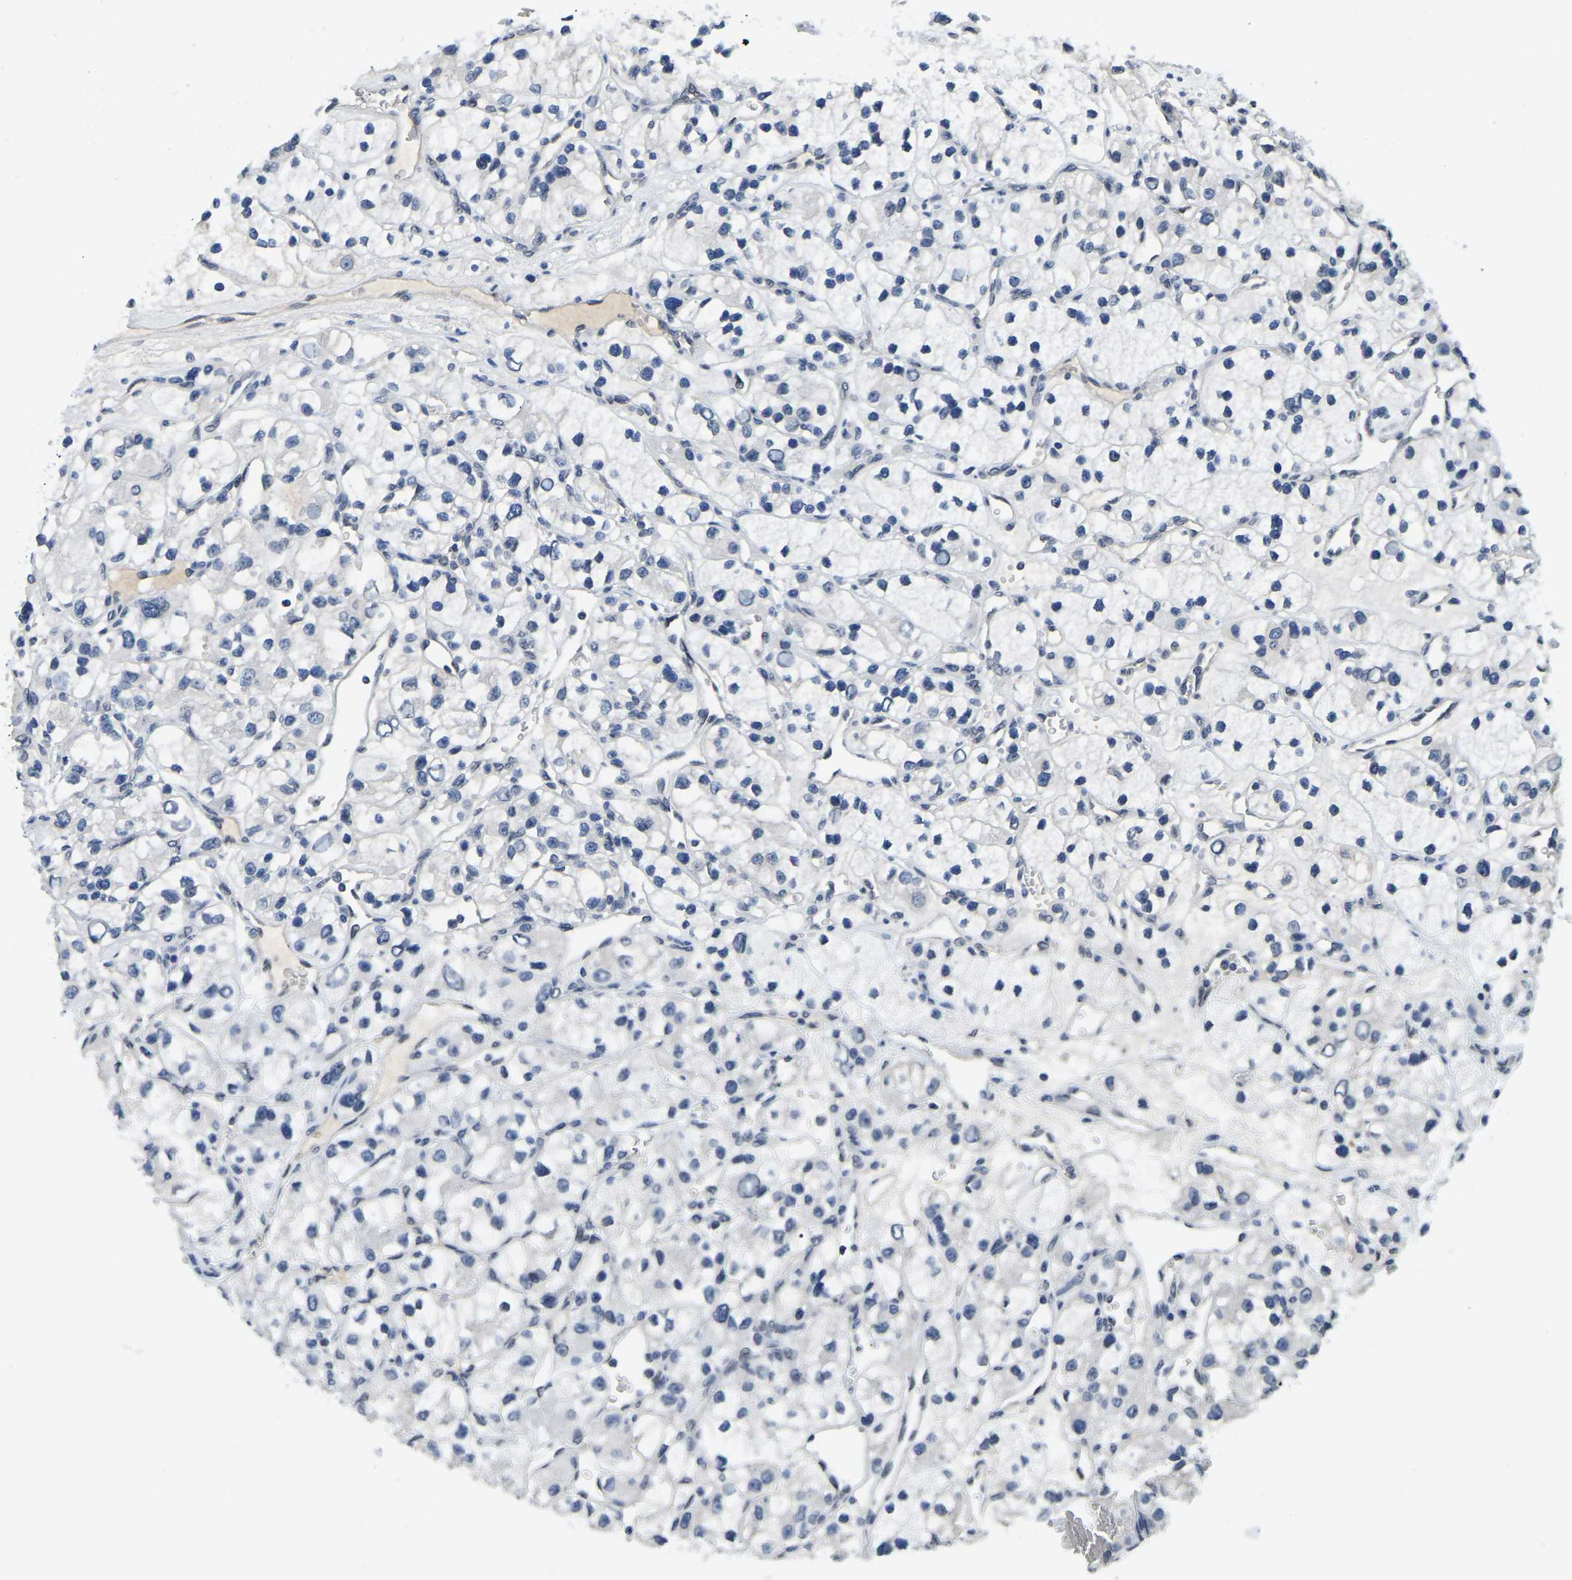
{"staining": {"intensity": "negative", "quantity": "none", "location": "none"}, "tissue": "renal cancer", "cell_type": "Tumor cells", "image_type": "cancer", "snomed": [{"axis": "morphology", "description": "Adenocarcinoma, NOS"}, {"axis": "topography", "description": "Kidney"}], "caption": "IHC photomicrograph of renal cancer stained for a protein (brown), which displays no expression in tumor cells.", "gene": "RANBP2", "patient": {"sex": "female", "age": 57}}